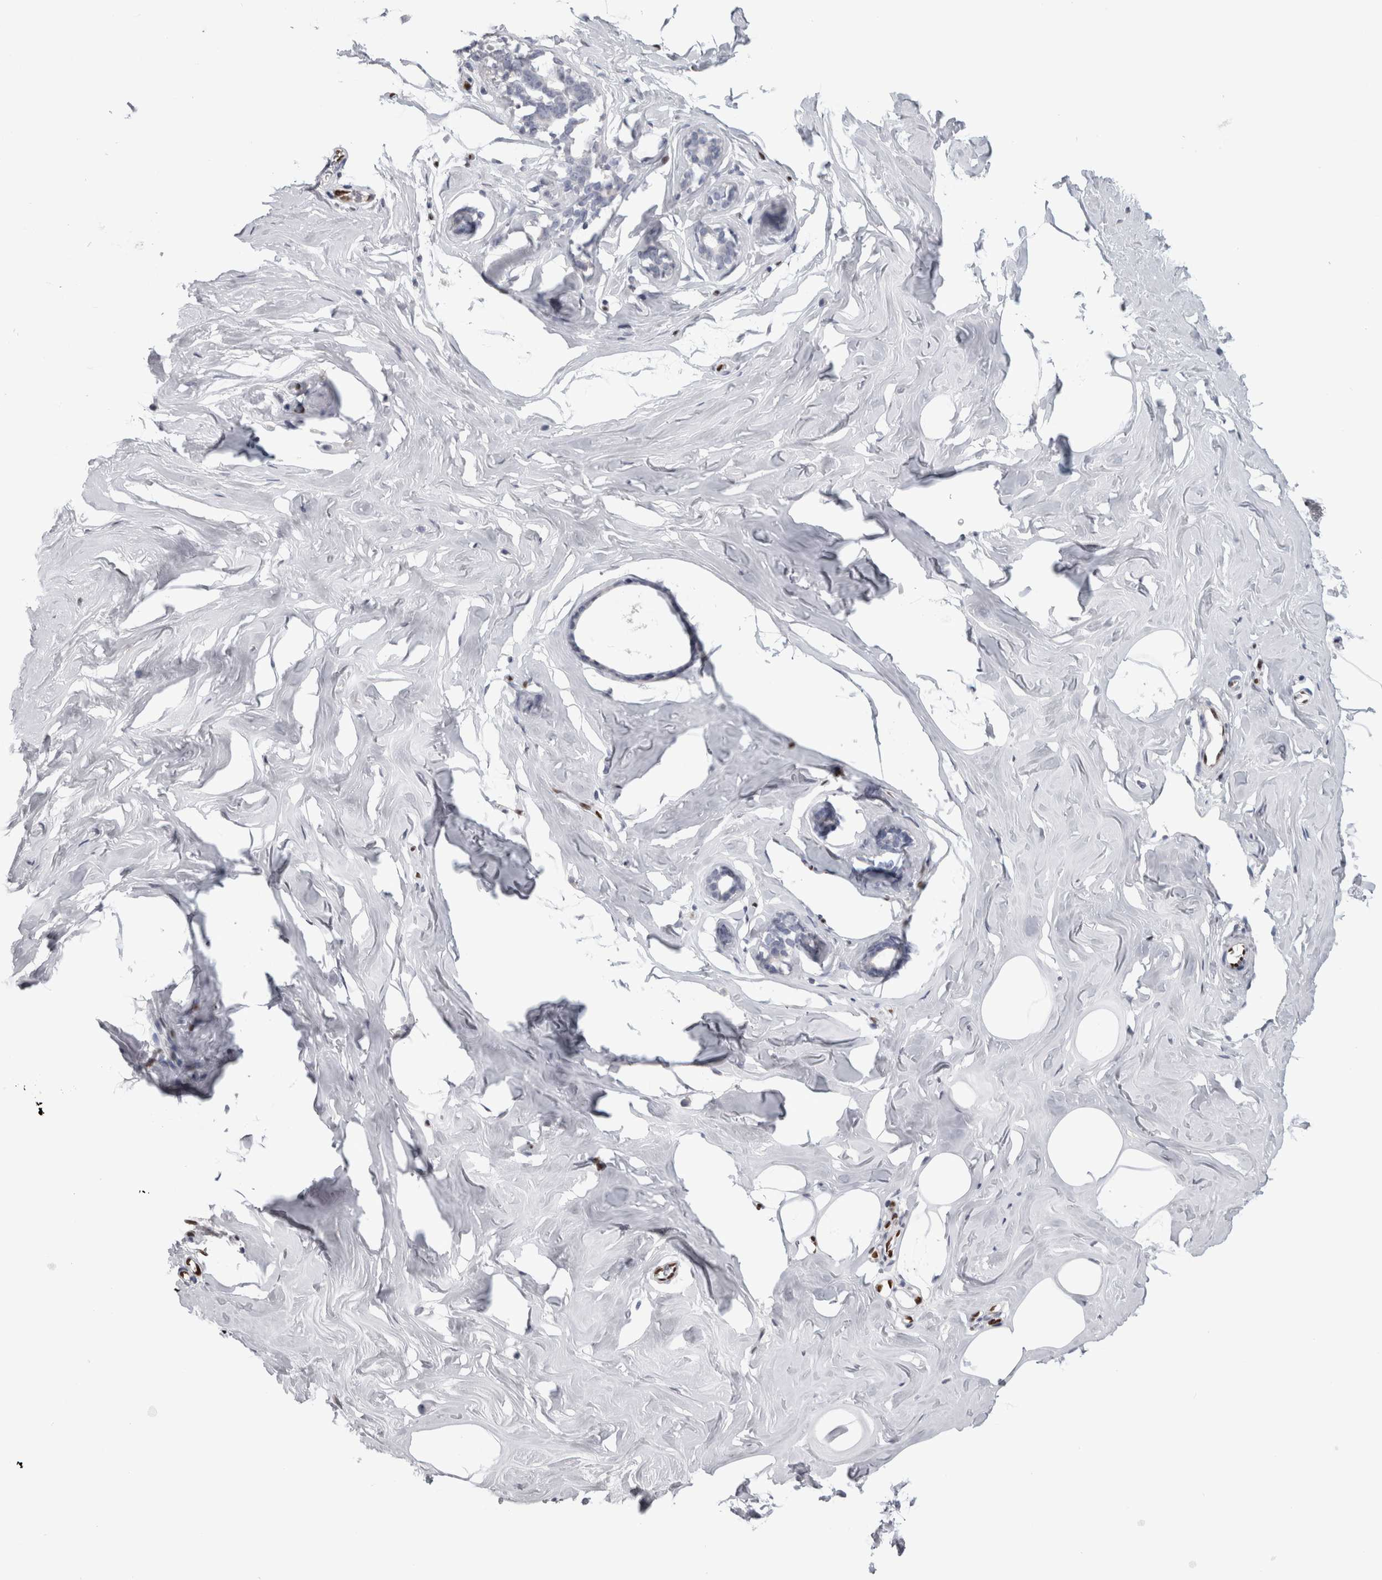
{"staining": {"intensity": "weak", "quantity": "<25%", "location": "nuclear"}, "tissue": "adipose tissue", "cell_type": "Adipocytes", "image_type": "normal", "snomed": [{"axis": "morphology", "description": "Normal tissue, NOS"}, {"axis": "morphology", "description": "Fibrosis, NOS"}, {"axis": "topography", "description": "Breast"}, {"axis": "topography", "description": "Adipose tissue"}], "caption": "Immunohistochemistry (IHC) photomicrograph of benign human adipose tissue stained for a protein (brown), which exhibits no expression in adipocytes.", "gene": "IL33", "patient": {"sex": "female", "age": 39}}